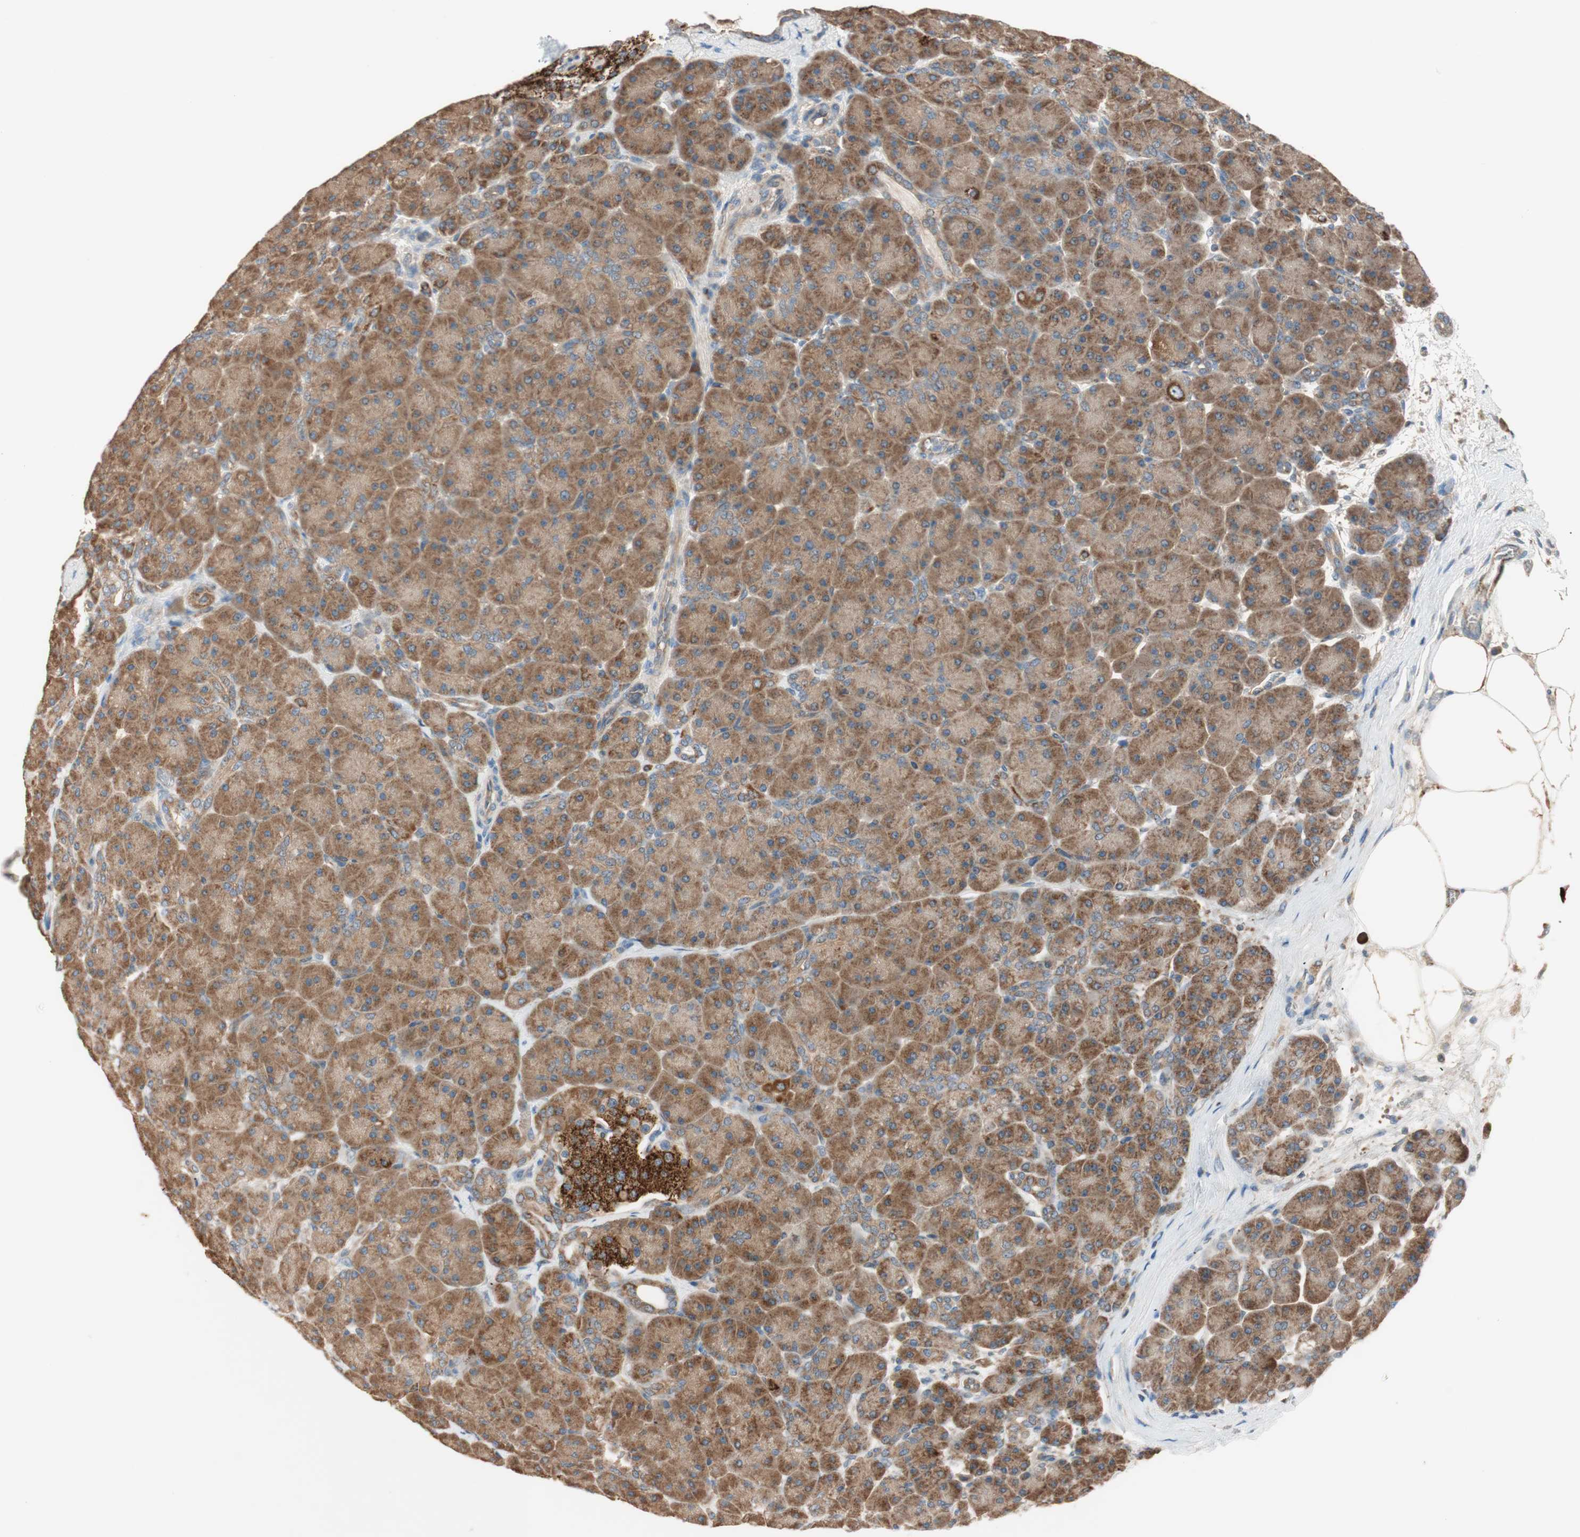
{"staining": {"intensity": "moderate", "quantity": ">75%", "location": "cytoplasmic/membranous"}, "tissue": "pancreas", "cell_type": "Exocrine glandular cells", "image_type": "normal", "snomed": [{"axis": "morphology", "description": "Normal tissue, NOS"}, {"axis": "topography", "description": "Pancreas"}], "caption": "Immunohistochemical staining of normal pancreas exhibits medium levels of moderate cytoplasmic/membranous staining in about >75% of exocrine glandular cells. The staining is performed using DAB (3,3'-diaminobenzidine) brown chromogen to label protein expression. The nuclei are counter-stained blue using hematoxylin.", "gene": "CC2D1A", "patient": {"sex": "male", "age": 66}}